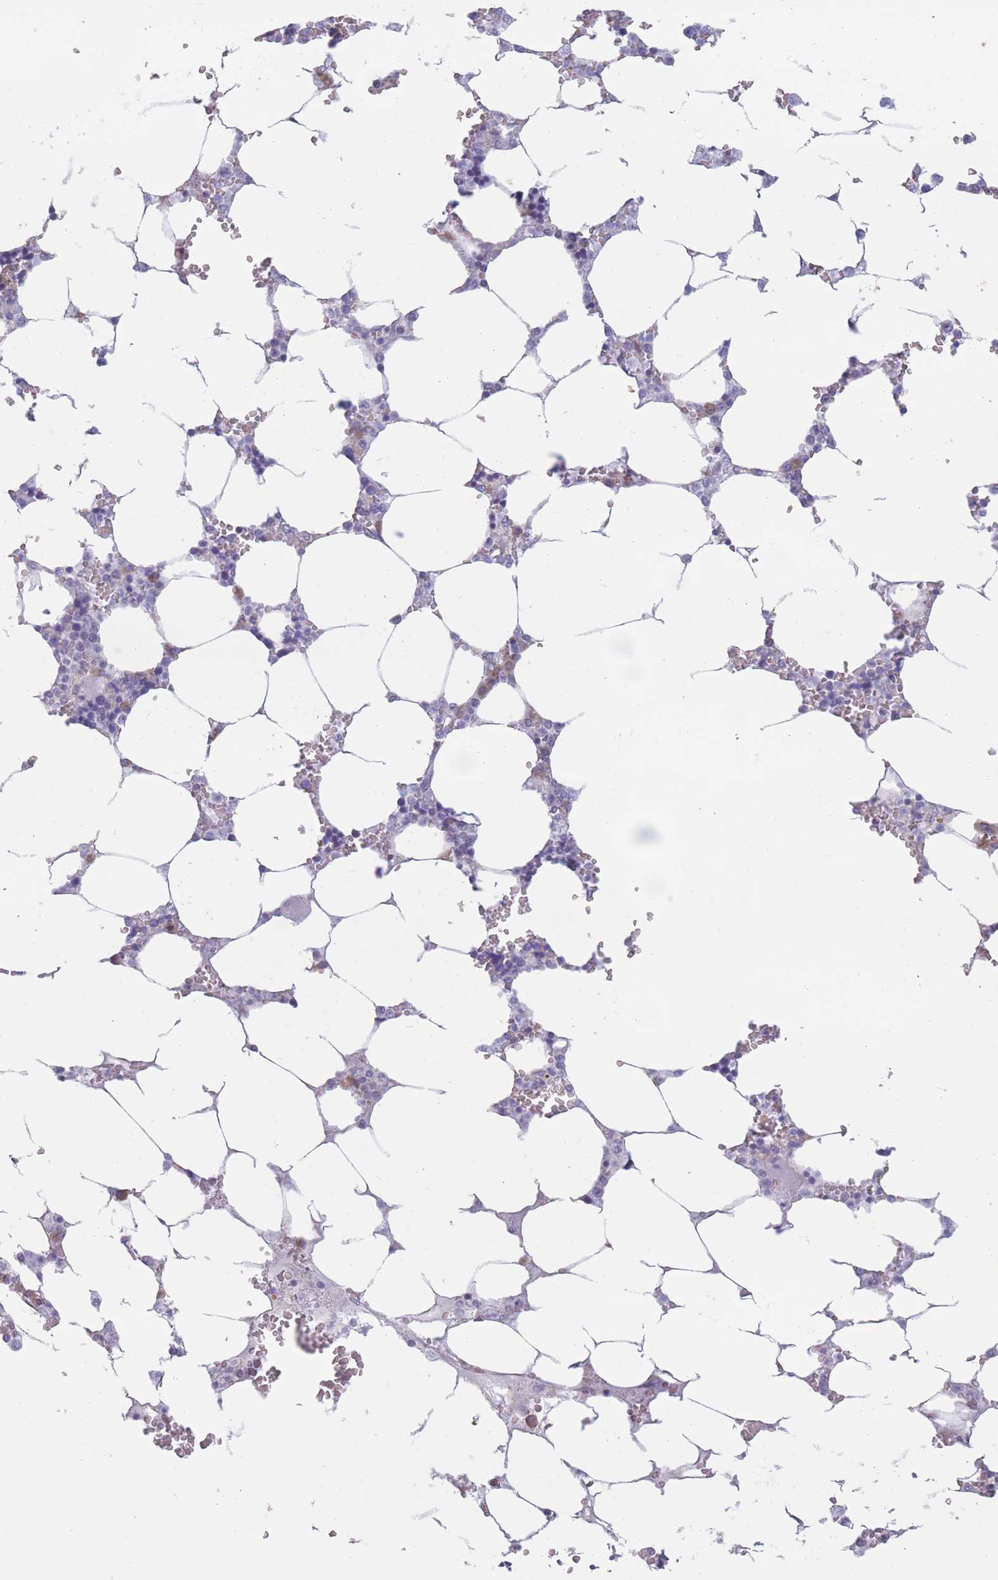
{"staining": {"intensity": "negative", "quantity": "none", "location": "none"}, "tissue": "bone marrow", "cell_type": "Hematopoietic cells", "image_type": "normal", "snomed": [{"axis": "morphology", "description": "Normal tissue, NOS"}, {"axis": "topography", "description": "Bone marrow"}], "caption": "An immunohistochemistry (IHC) photomicrograph of normal bone marrow is shown. There is no staining in hematopoietic cells of bone marrow. (DAB immunohistochemistry (IHC) visualized using brightfield microscopy, high magnification).", "gene": "COL27A1", "patient": {"sex": "male", "age": 64}}